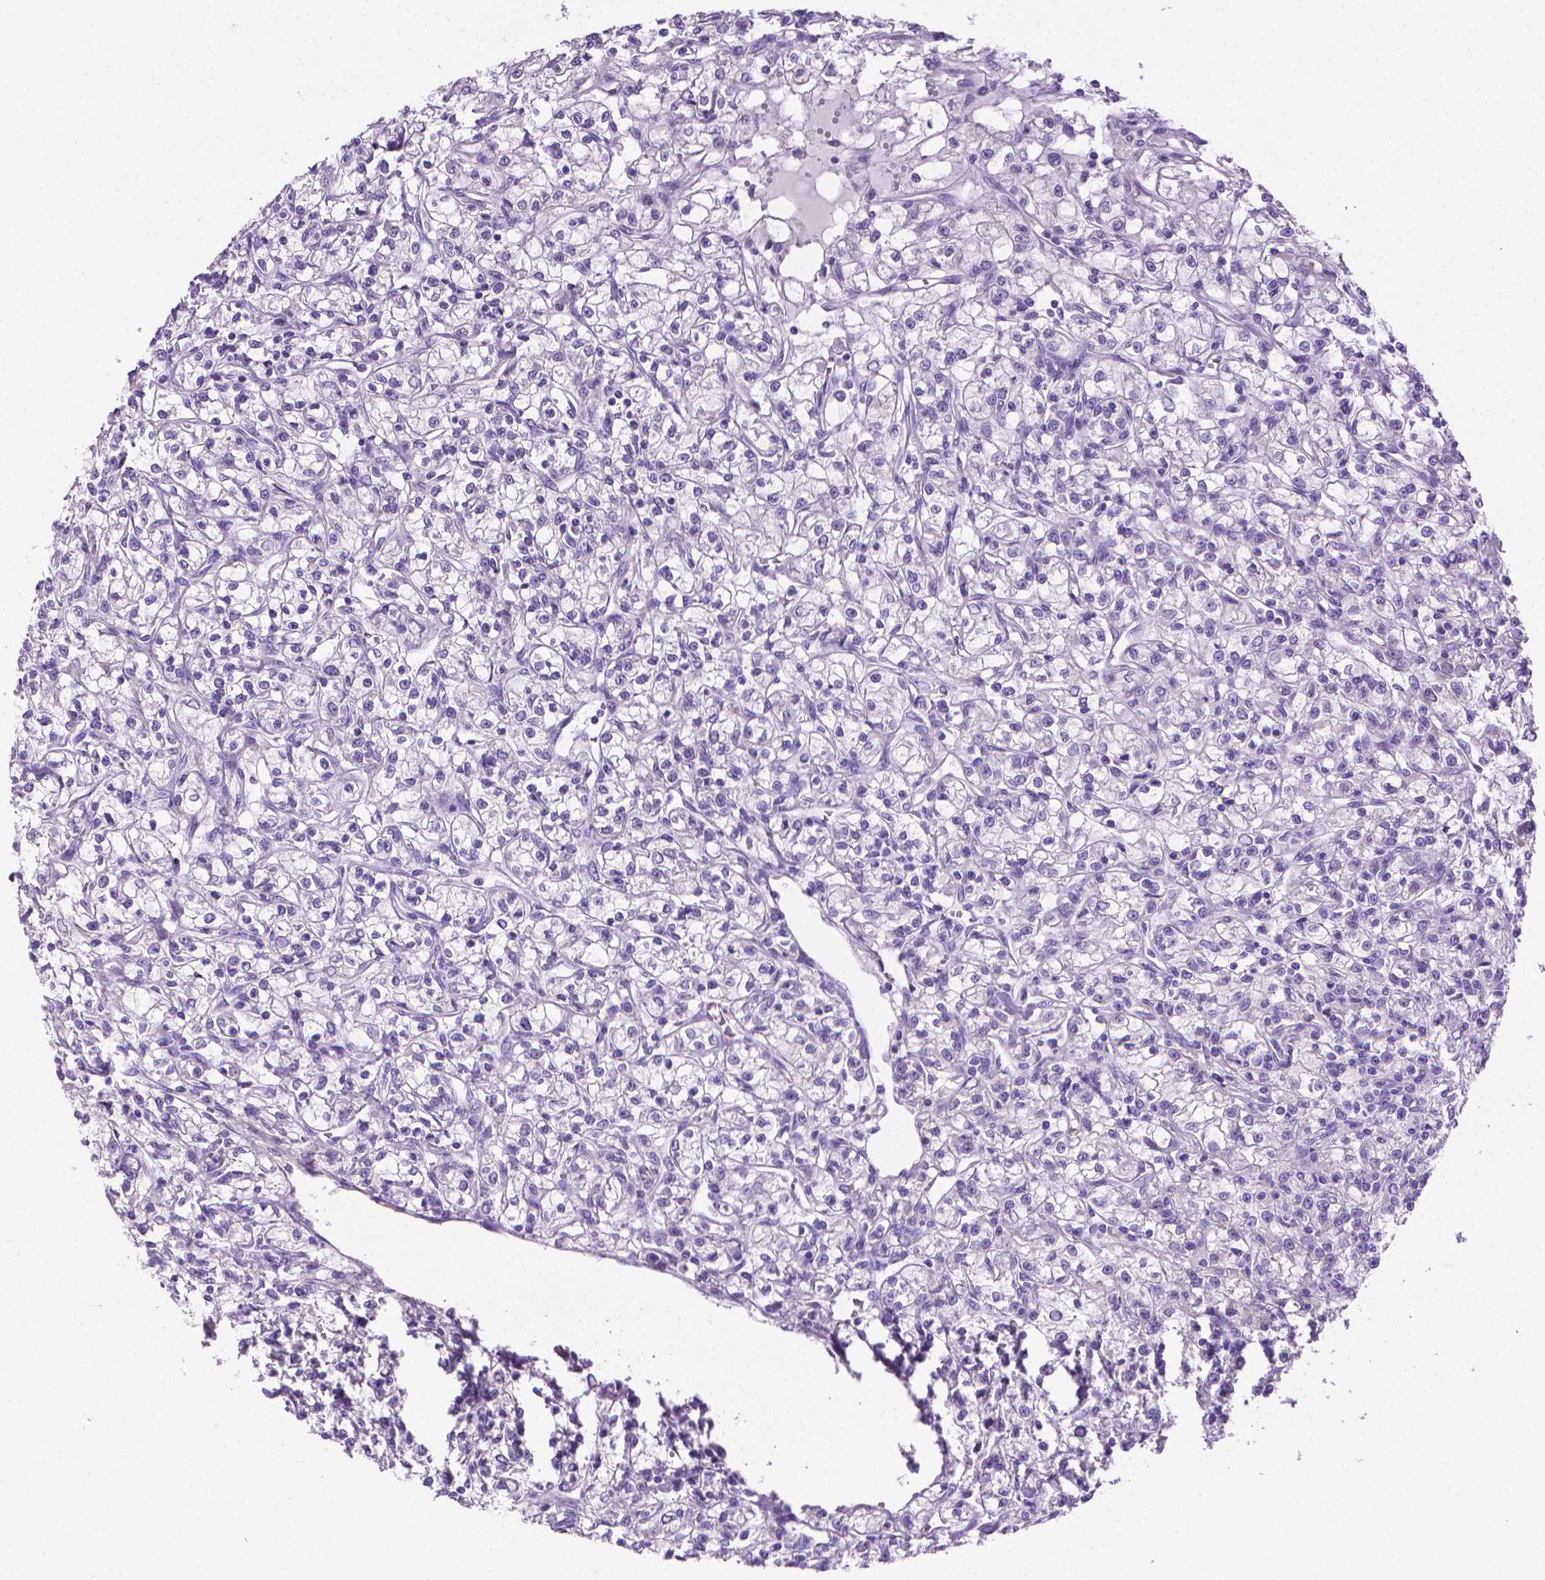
{"staining": {"intensity": "negative", "quantity": "none", "location": "none"}, "tissue": "renal cancer", "cell_type": "Tumor cells", "image_type": "cancer", "snomed": [{"axis": "morphology", "description": "Adenocarcinoma, NOS"}, {"axis": "topography", "description": "Kidney"}], "caption": "Protein analysis of adenocarcinoma (renal) reveals no significant positivity in tumor cells. (Stains: DAB immunohistochemistry with hematoxylin counter stain, Microscopy: brightfield microscopy at high magnification).", "gene": "PNMA2", "patient": {"sex": "female", "age": 59}}